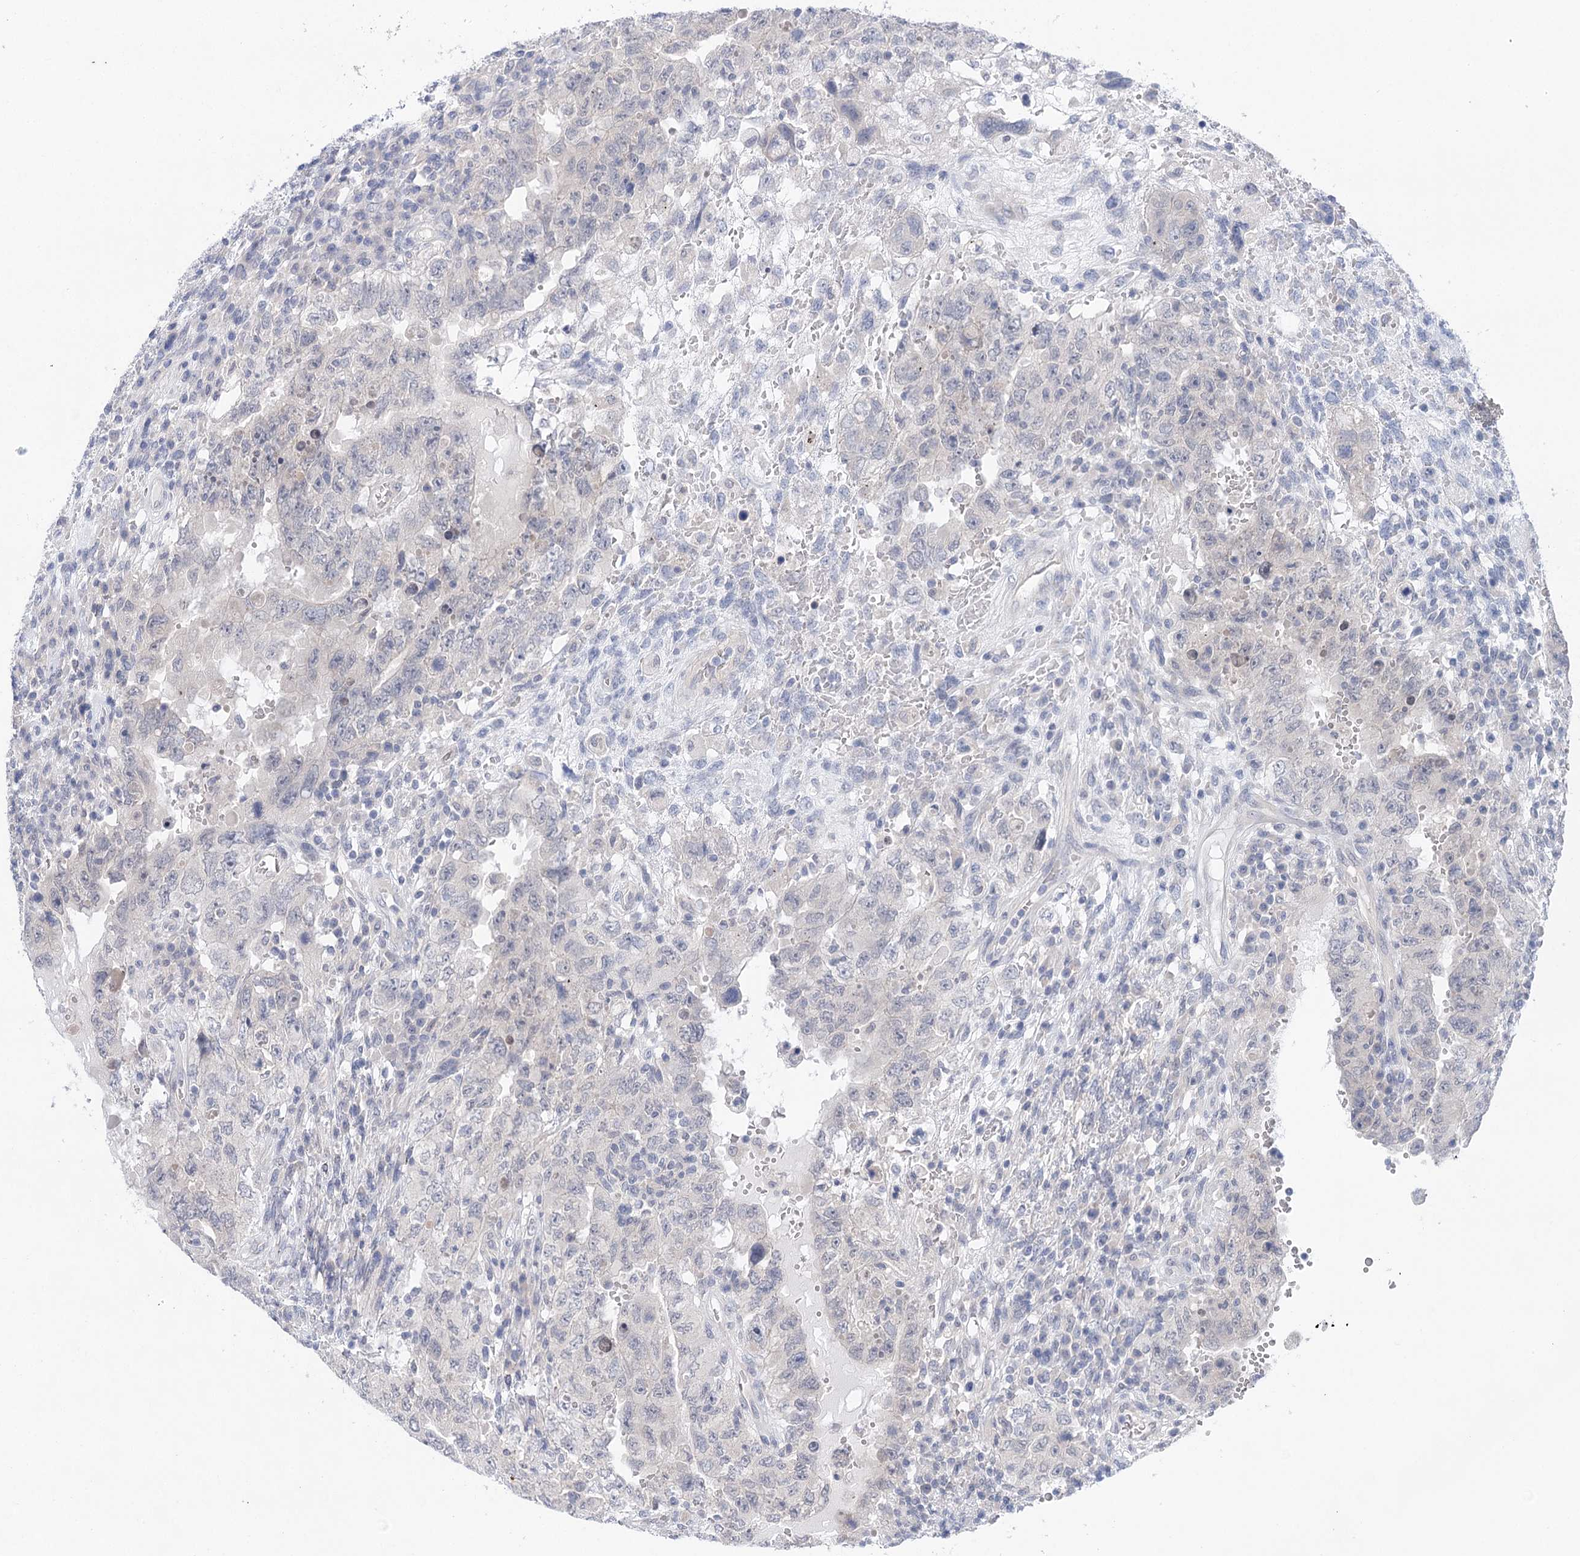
{"staining": {"intensity": "negative", "quantity": "none", "location": "none"}, "tissue": "testis cancer", "cell_type": "Tumor cells", "image_type": "cancer", "snomed": [{"axis": "morphology", "description": "Carcinoma, Embryonal, NOS"}, {"axis": "topography", "description": "Testis"}], "caption": "Immunohistochemistry micrograph of testis cancer stained for a protein (brown), which reveals no expression in tumor cells.", "gene": "LALBA", "patient": {"sex": "male", "age": 26}}